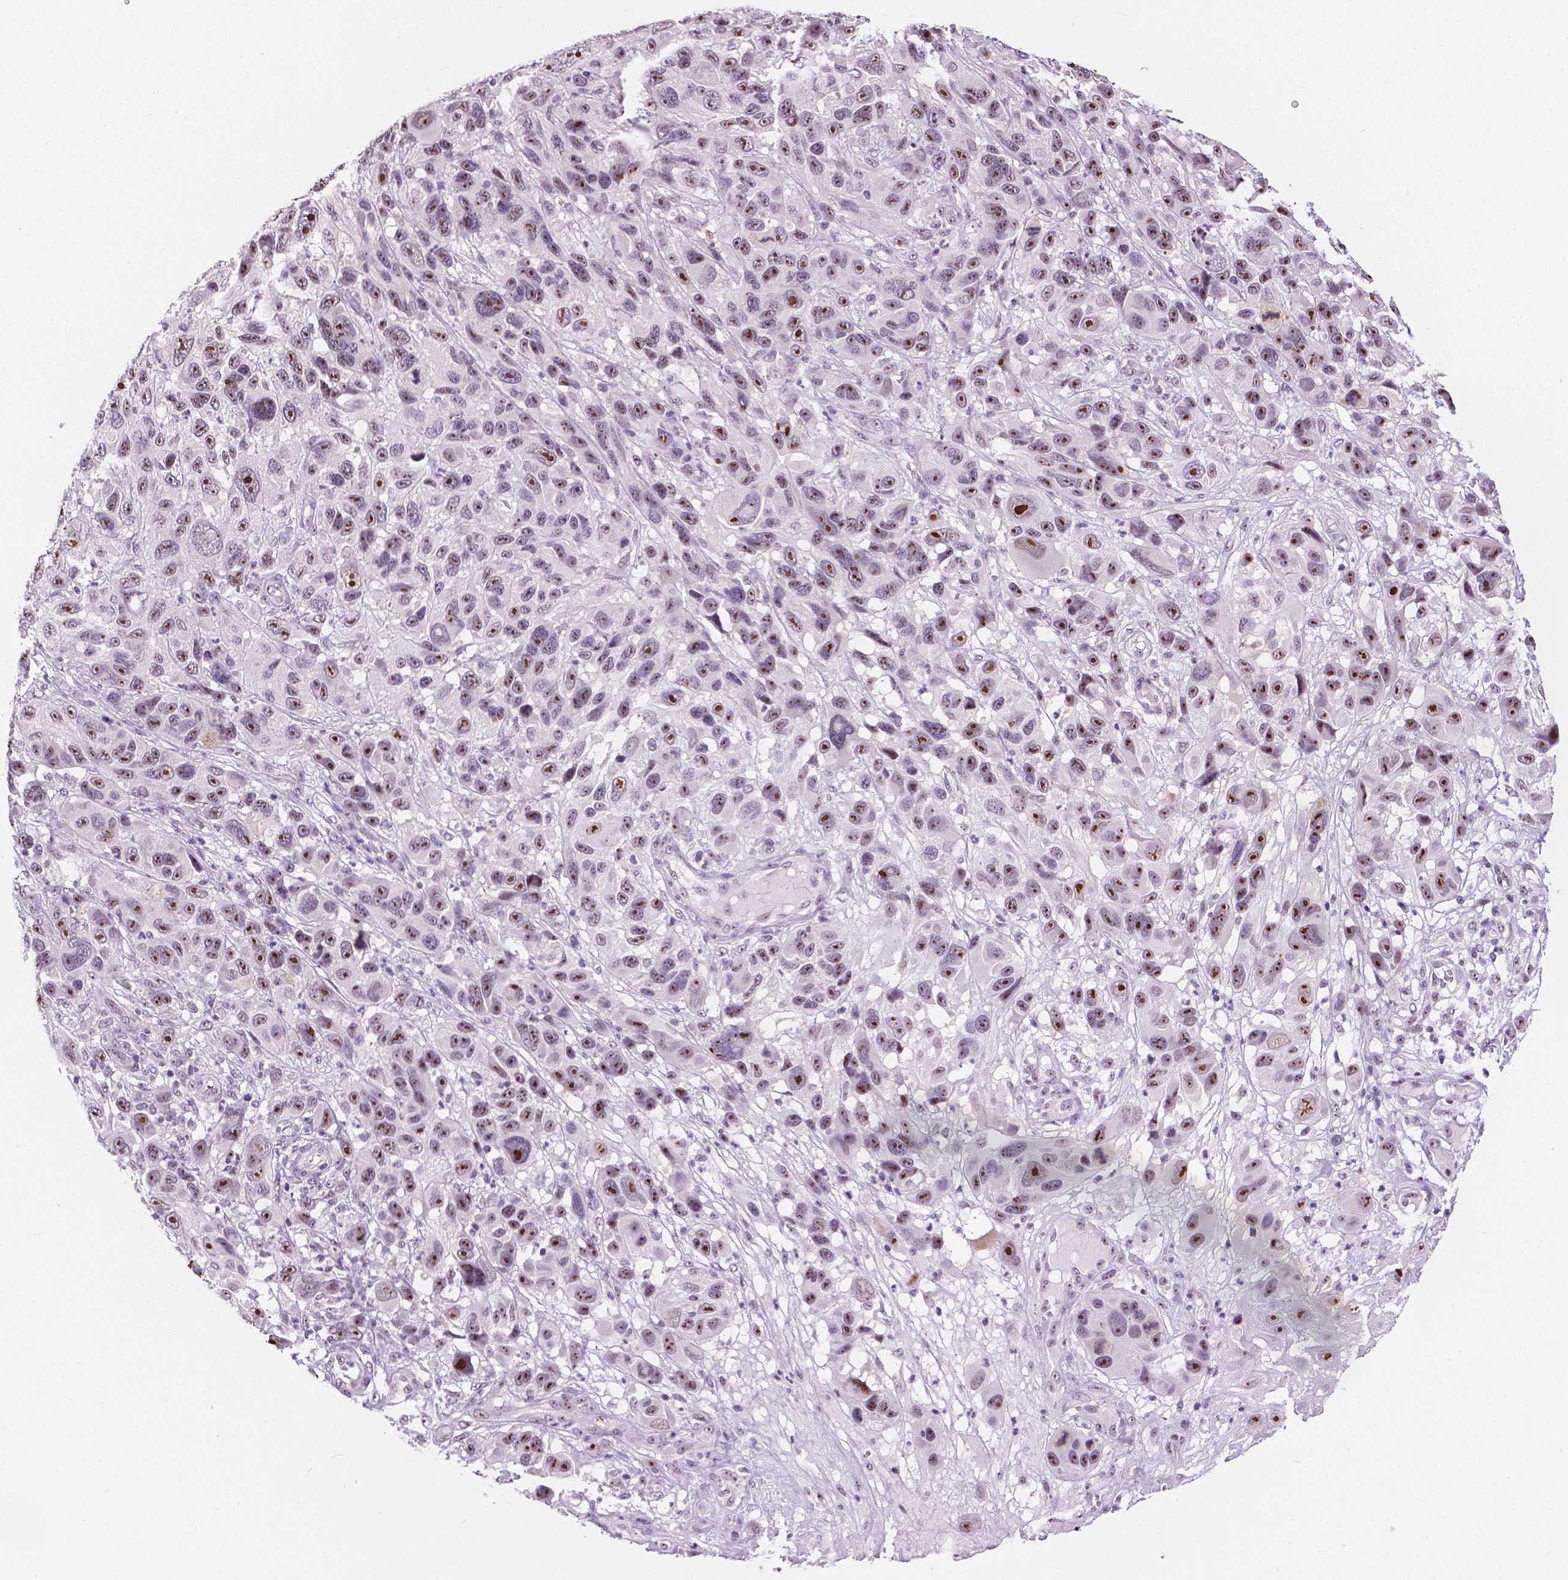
{"staining": {"intensity": "moderate", "quantity": "25%-75%", "location": "nuclear"}, "tissue": "melanoma", "cell_type": "Tumor cells", "image_type": "cancer", "snomed": [{"axis": "morphology", "description": "Malignant melanoma, NOS"}, {"axis": "topography", "description": "Skin"}], "caption": "Immunohistochemical staining of malignant melanoma displays moderate nuclear protein positivity in approximately 25%-75% of tumor cells.", "gene": "NHP2", "patient": {"sex": "male", "age": 53}}